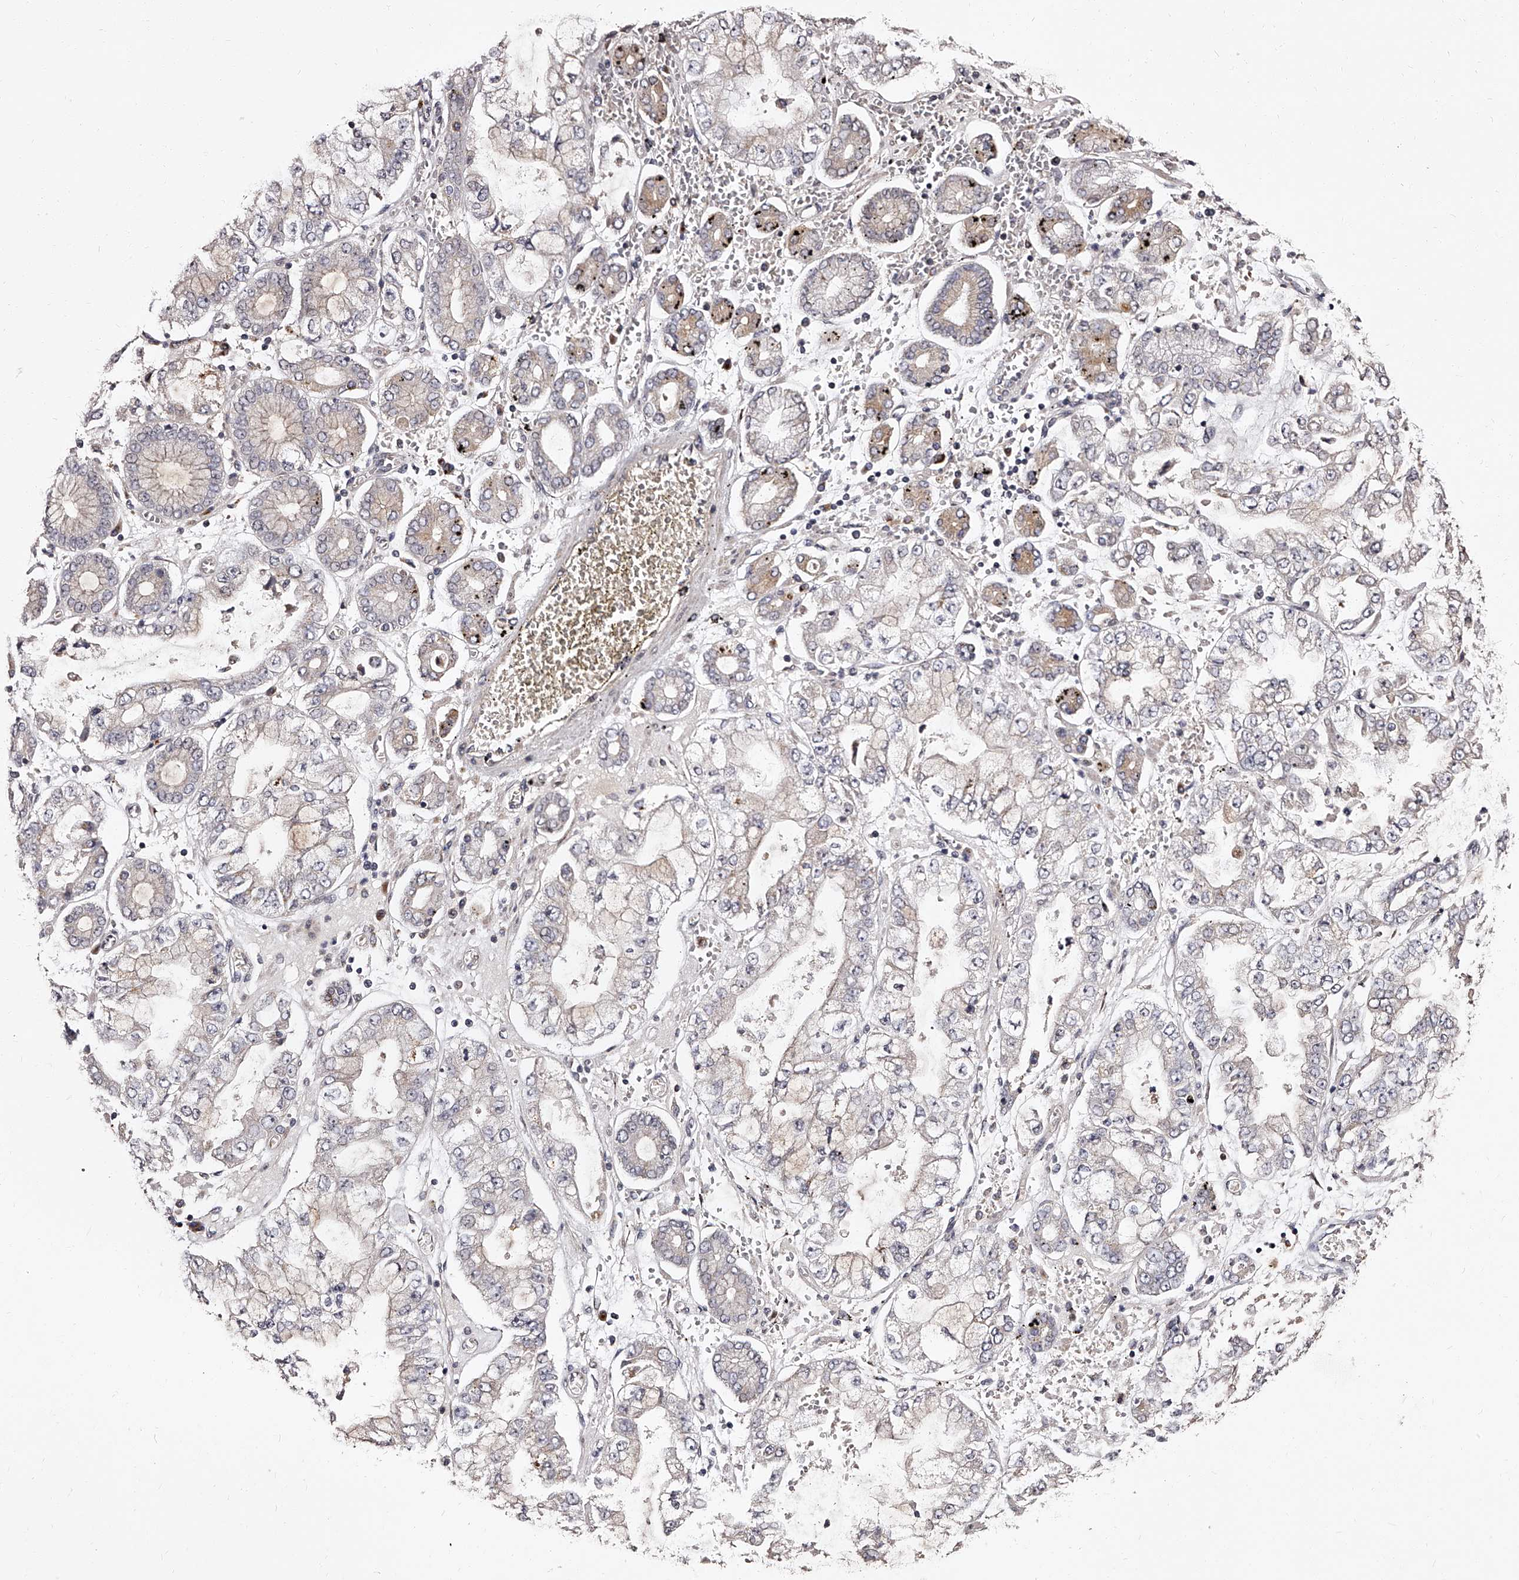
{"staining": {"intensity": "negative", "quantity": "none", "location": "none"}, "tissue": "stomach cancer", "cell_type": "Tumor cells", "image_type": "cancer", "snomed": [{"axis": "morphology", "description": "Adenocarcinoma, NOS"}, {"axis": "topography", "description": "Stomach"}], "caption": "Stomach cancer was stained to show a protein in brown. There is no significant positivity in tumor cells.", "gene": "RSC1A1", "patient": {"sex": "male", "age": 76}}